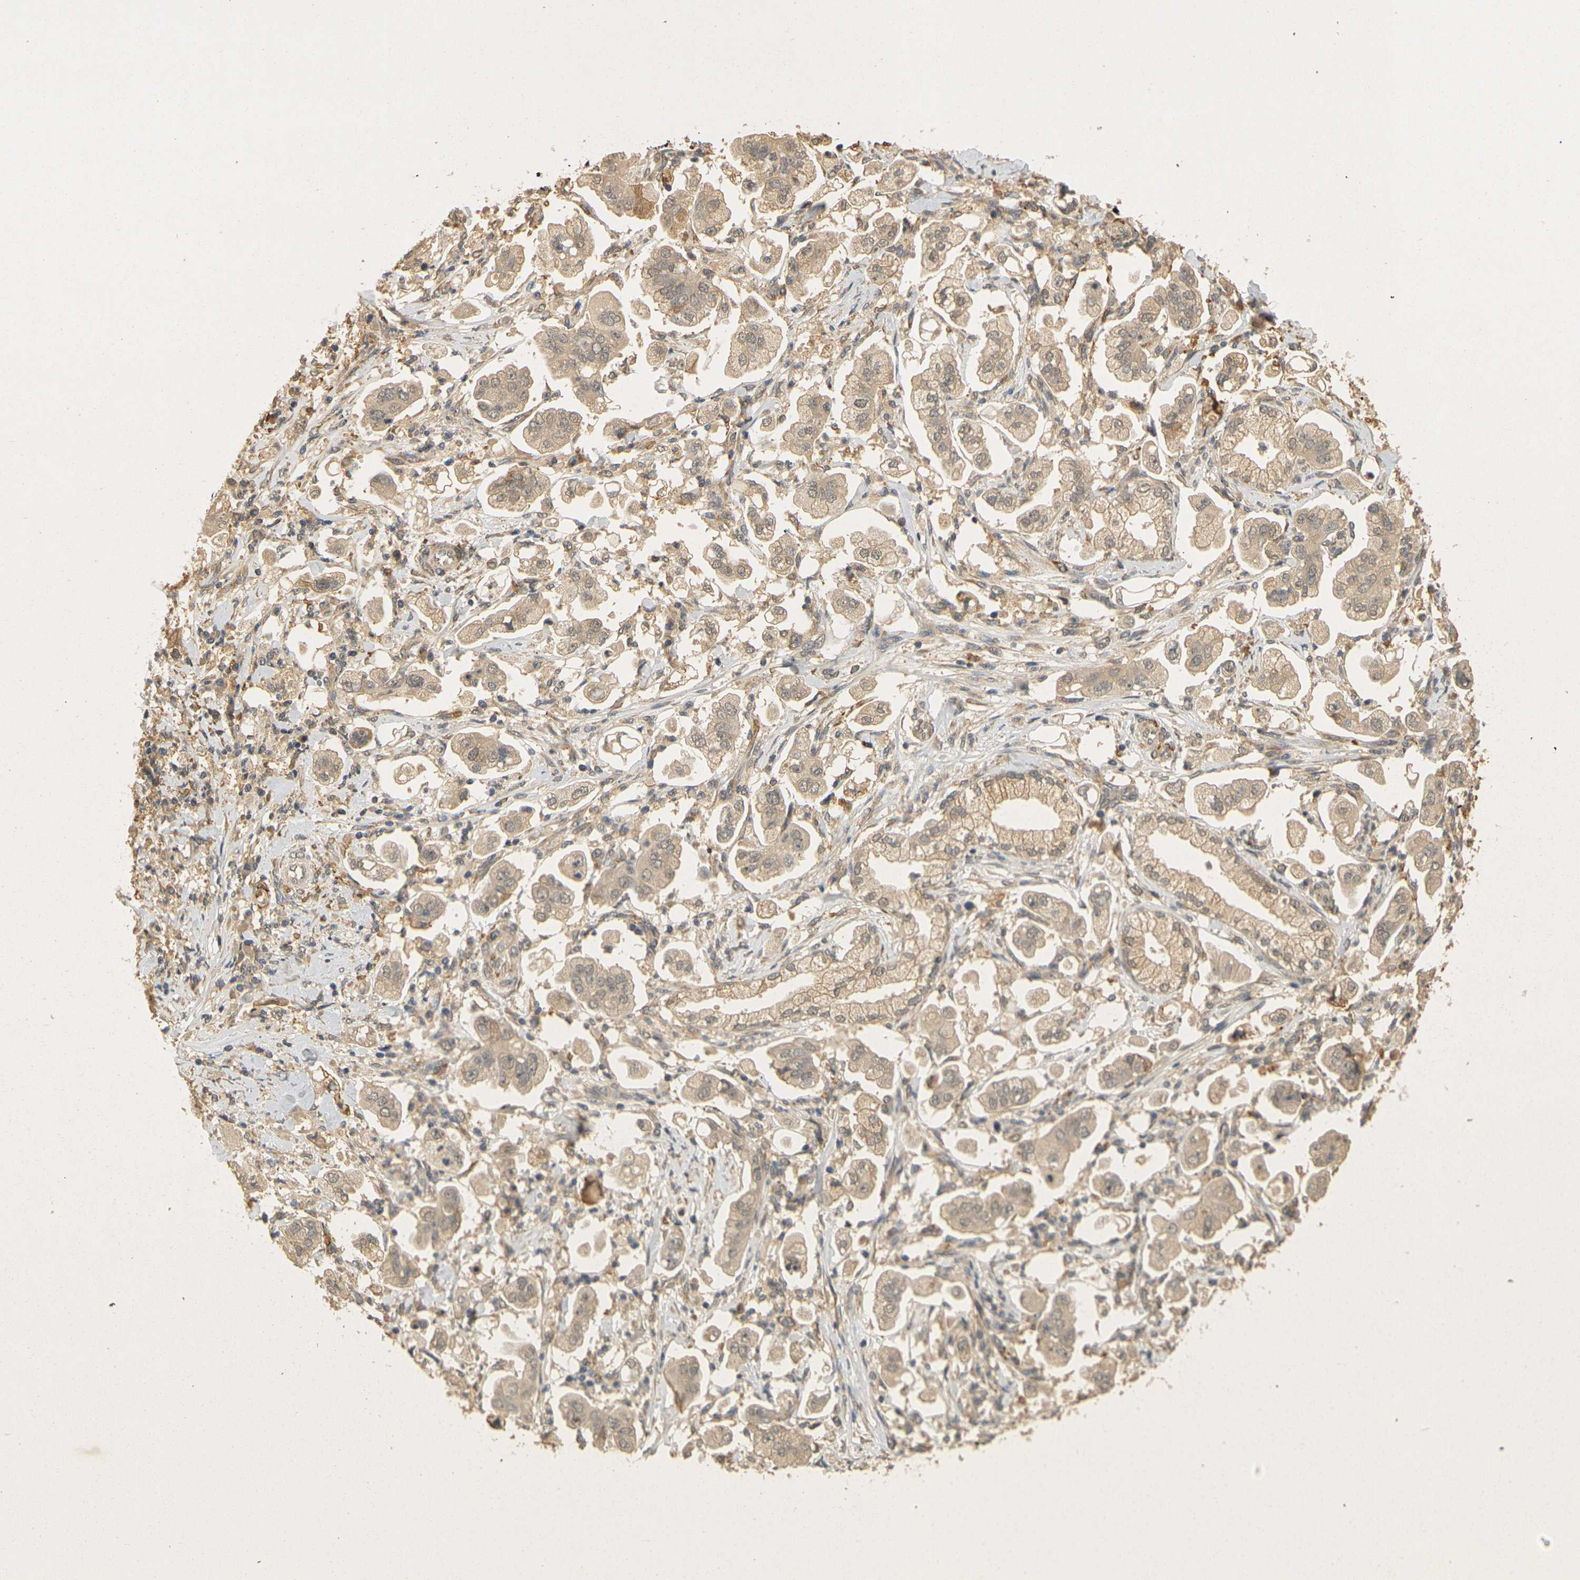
{"staining": {"intensity": "weak", "quantity": ">75%", "location": "cytoplasmic/membranous"}, "tissue": "stomach cancer", "cell_type": "Tumor cells", "image_type": "cancer", "snomed": [{"axis": "morphology", "description": "Adenocarcinoma, NOS"}, {"axis": "topography", "description": "Stomach"}], "caption": "Protein expression analysis of human stomach adenocarcinoma reveals weak cytoplasmic/membranous positivity in approximately >75% of tumor cells. (brown staining indicates protein expression, while blue staining denotes nuclei).", "gene": "MEGF9", "patient": {"sex": "male", "age": 62}}